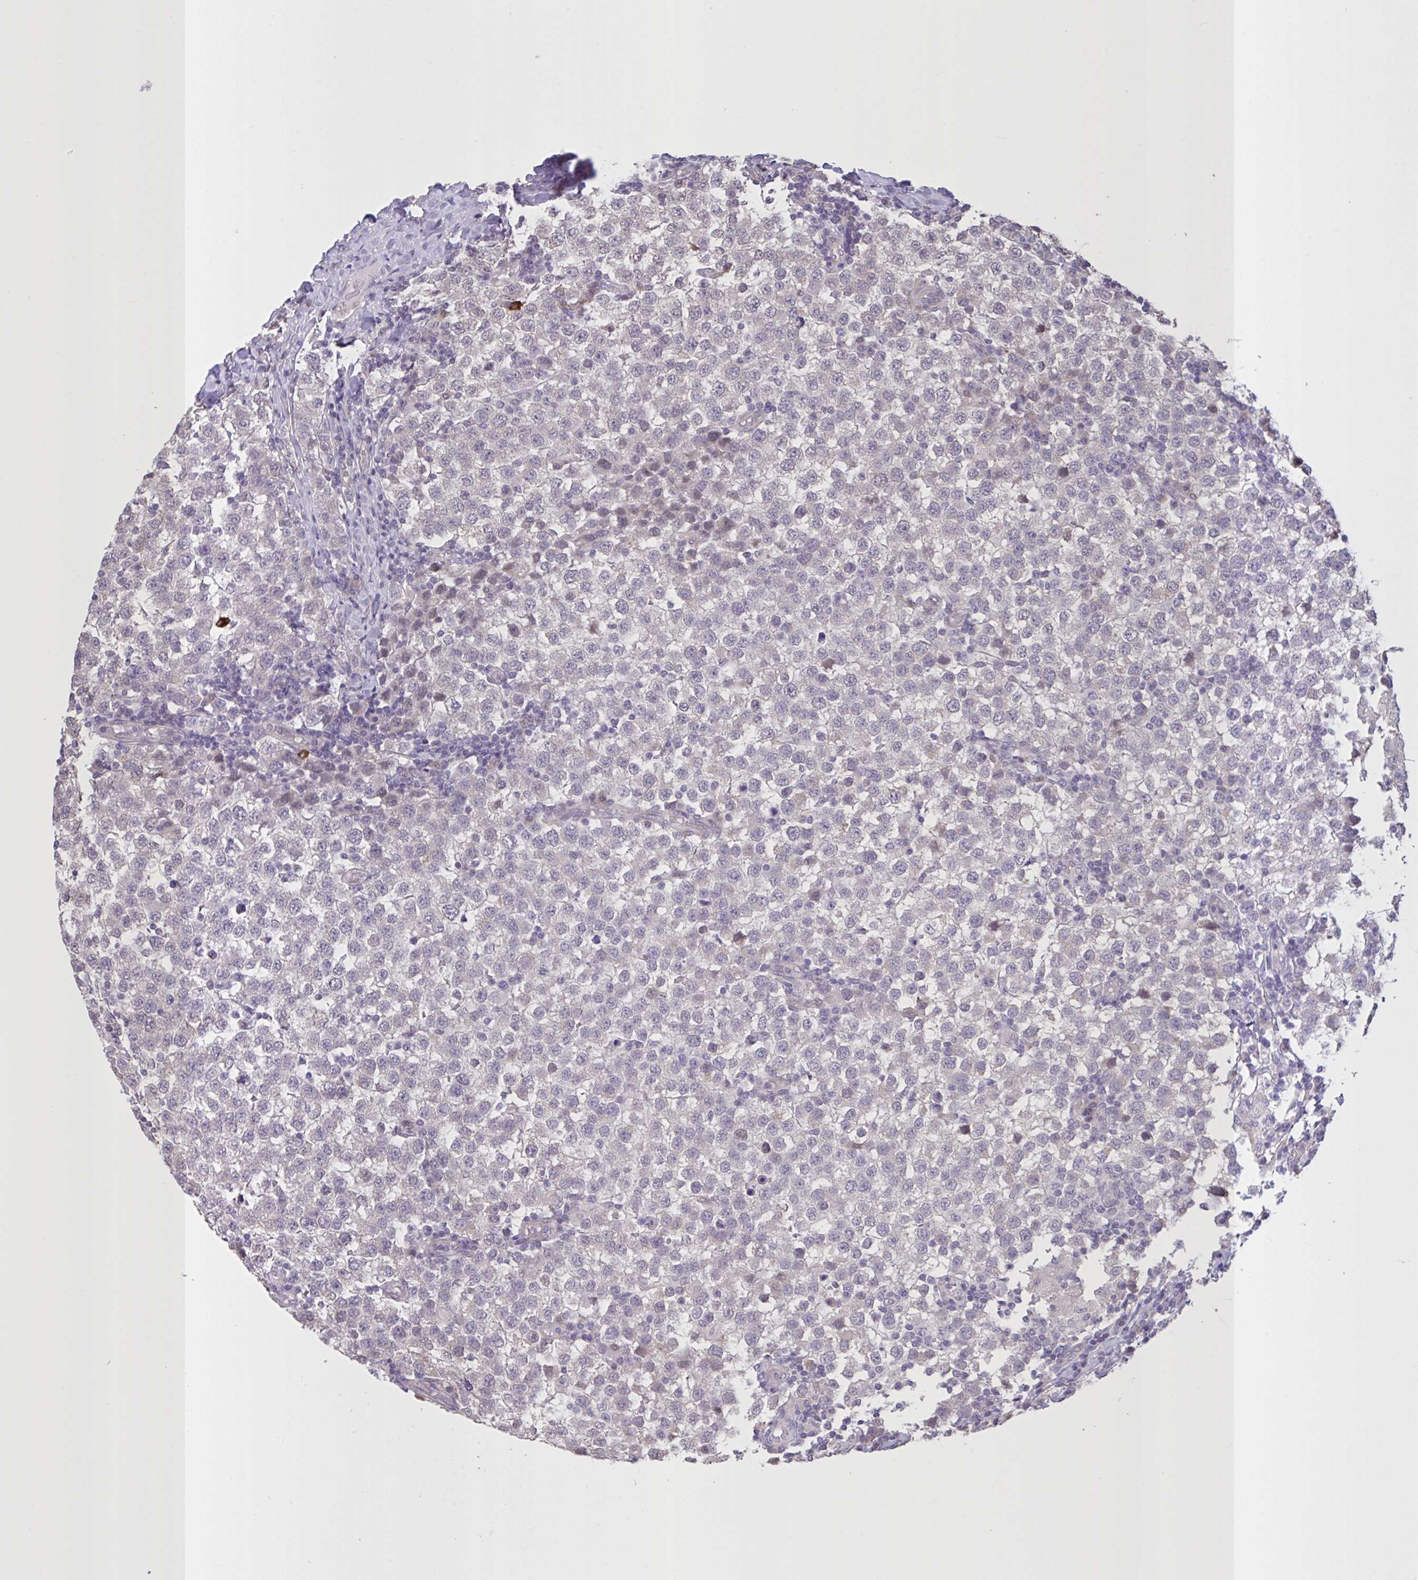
{"staining": {"intensity": "weak", "quantity": "<25%", "location": "nuclear"}, "tissue": "testis cancer", "cell_type": "Tumor cells", "image_type": "cancer", "snomed": [{"axis": "morphology", "description": "Seminoma, NOS"}, {"axis": "topography", "description": "Testis"}], "caption": "Immunohistochemistry (IHC) photomicrograph of seminoma (testis) stained for a protein (brown), which shows no expression in tumor cells.", "gene": "MRGPRX2", "patient": {"sex": "male", "age": 34}}